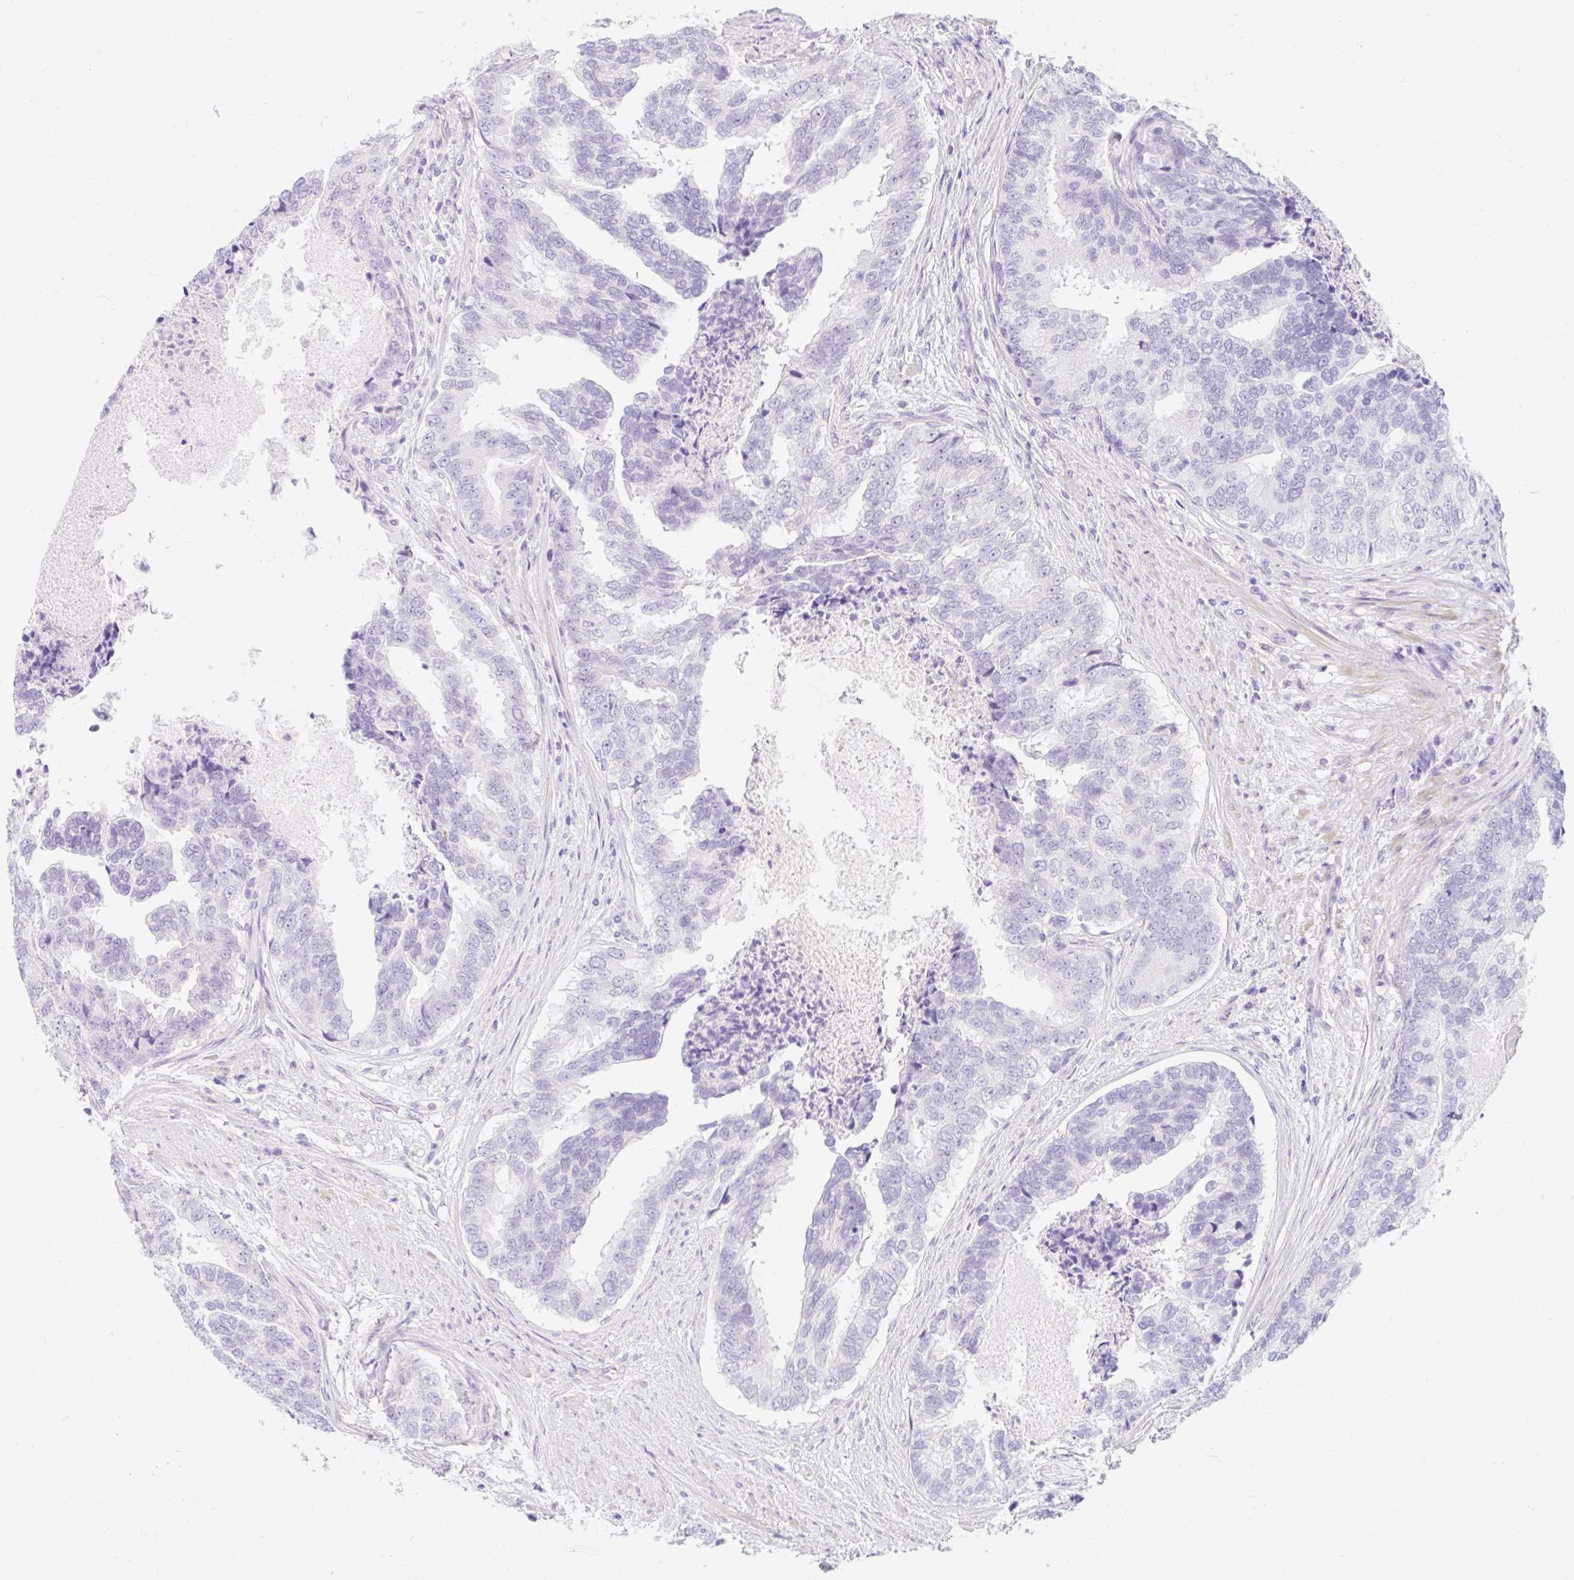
{"staining": {"intensity": "negative", "quantity": "none", "location": "none"}, "tissue": "prostate cancer", "cell_type": "Tumor cells", "image_type": "cancer", "snomed": [{"axis": "morphology", "description": "Adenocarcinoma, High grade"}, {"axis": "topography", "description": "Prostate"}], "caption": "IHC of human high-grade adenocarcinoma (prostate) exhibits no positivity in tumor cells.", "gene": "SLC28A1", "patient": {"sex": "male", "age": 68}}